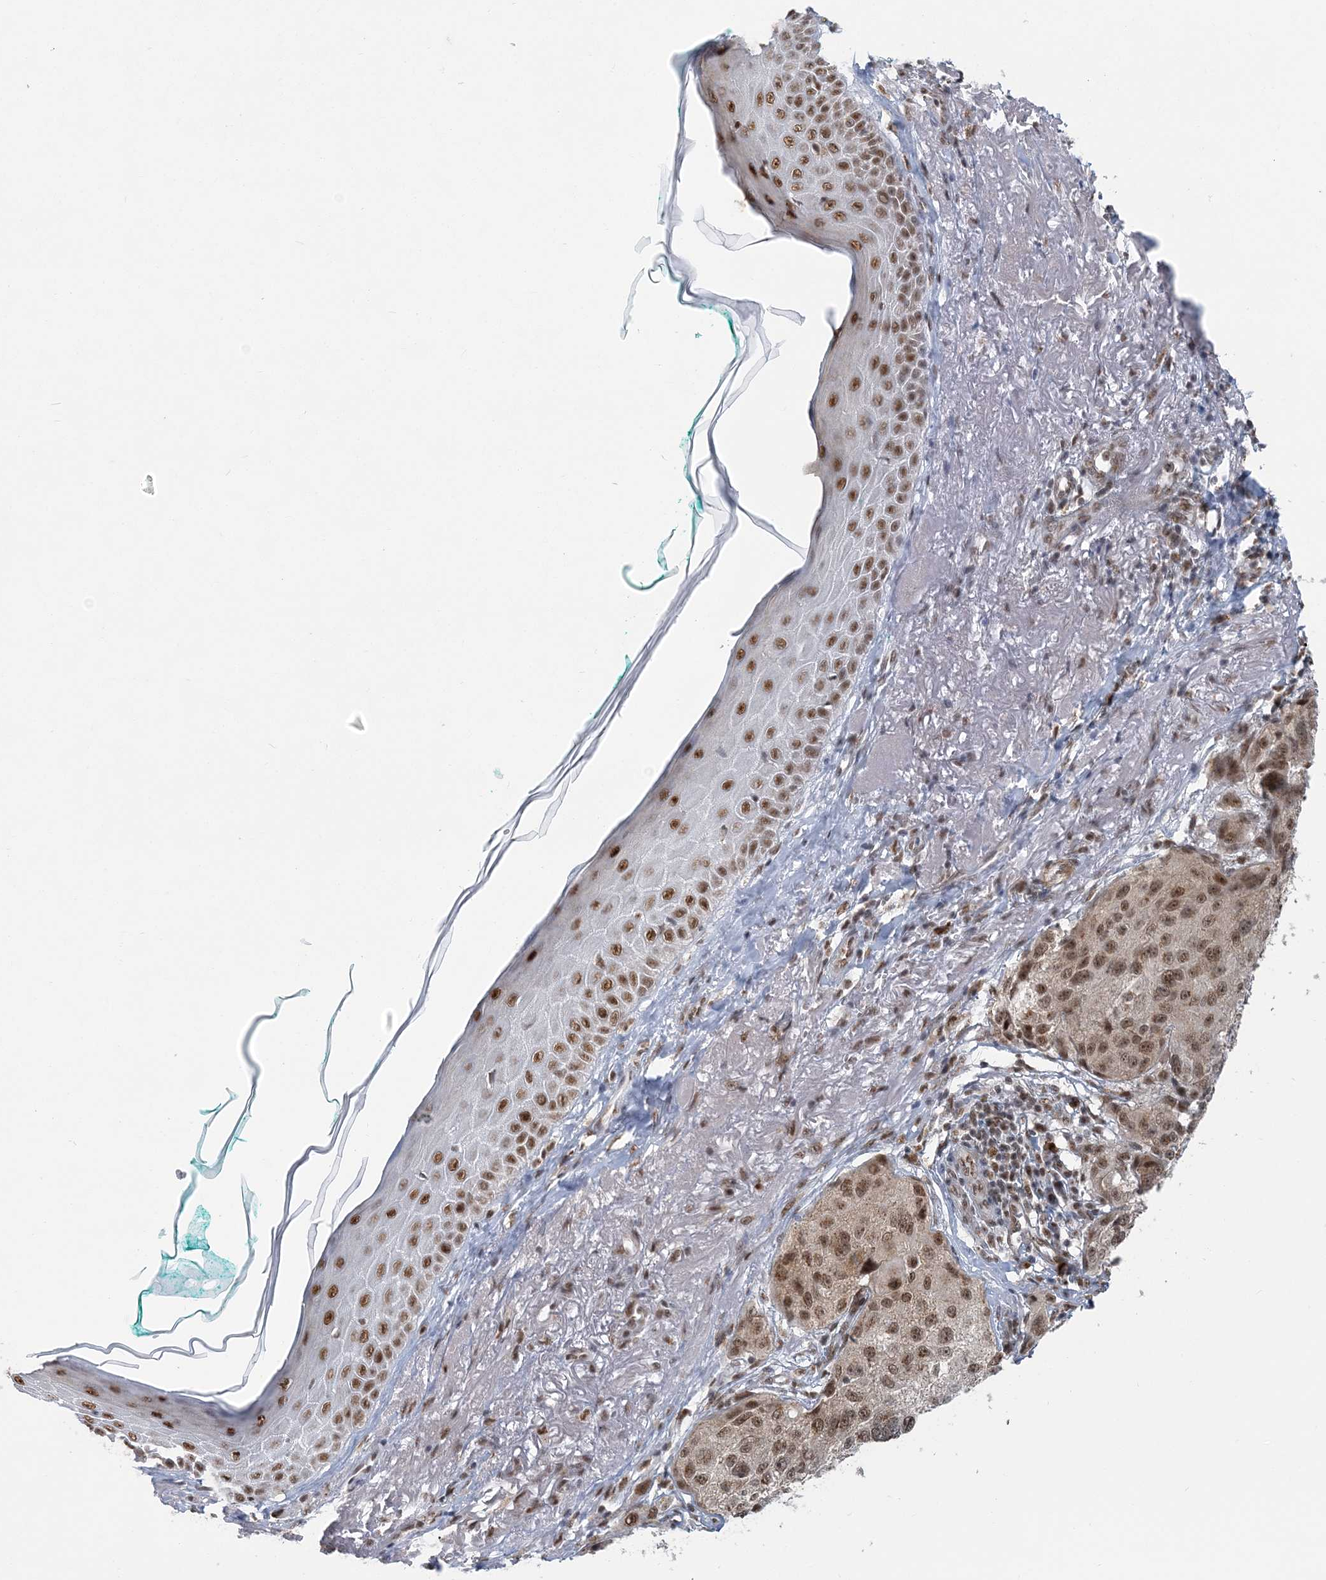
{"staining": {"intensity": "moderate", "quantity": ">75%", "location": "nuclear"}, "tissue": "melanoma", "cell_type": "Tumor cells", "image_type": "cancer", "snomed": [{"axis": "morphology", "description": "Necrosis, NOS"}, {"axis": "morphology", "description": "Malignant melanoma, NOS"}, {"axis": "topography", "description": "Skin"}], "caption": "Immunohistochemistry (IHC) image of malignant melanoma stained for a protein (brown), which displays medium levels of moderate nuclear positivity in approximately >75% of tumor cells.", "gene": "PLRG1", "patient": {"sex": "female", "age": 87}}